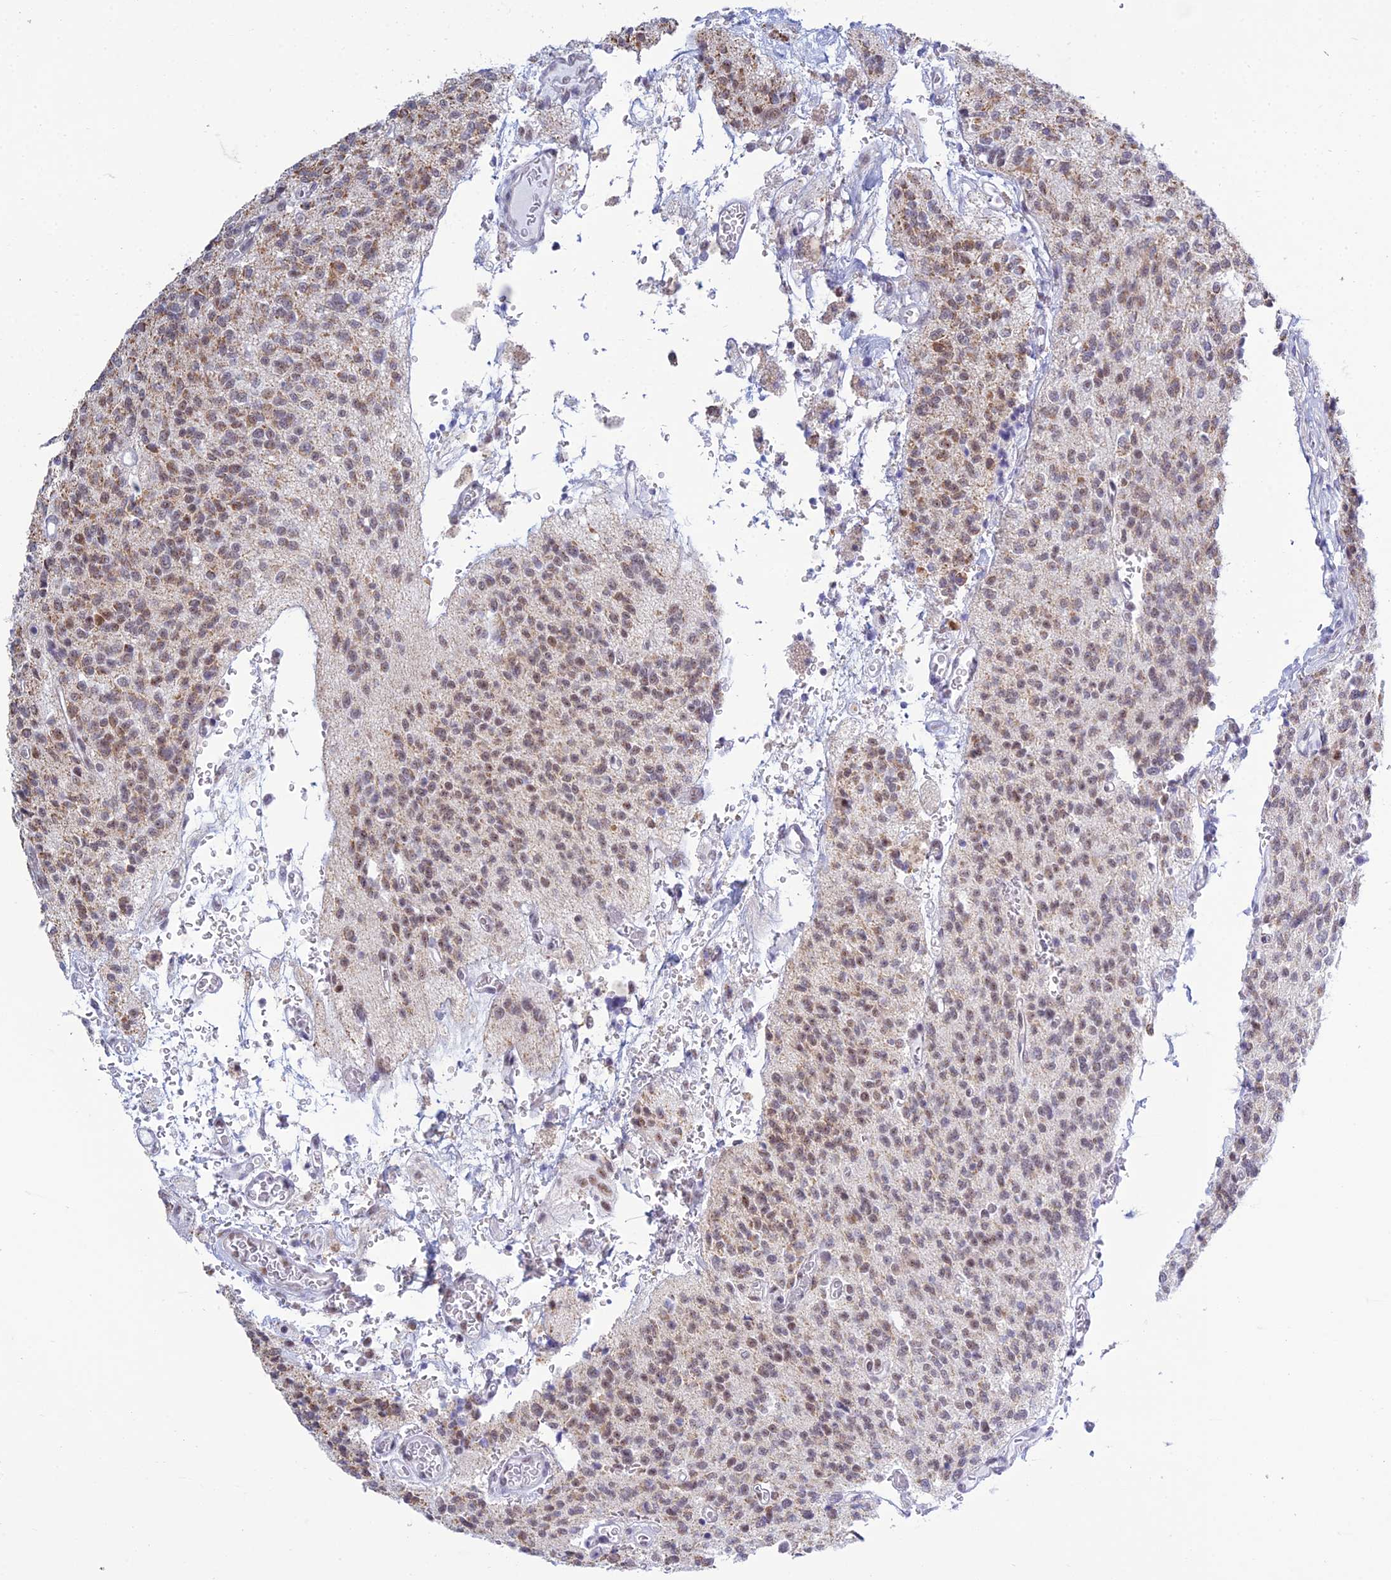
{"staining": {"intensity": "moderate", "quantity": "25%-75%", "location": "cytoplasmic/membranous,nuclear"}, "tissue": "glioma", "cell_type": "Tumor cells", "image_type": "cancer", "snomed": [{"axis": "morphology", "description": "Glioma, malignant, High grade"}, {"axis": "topography", "description": "Brain"}], "caption": "Immunohistochemical staining of glioma shows moderate cytoplasmic/membranous and nuclear protein expression in about 25%-75% of tumor cells.", "gene": "KLF14", "patient": {"sex": "male", "age": 34}}